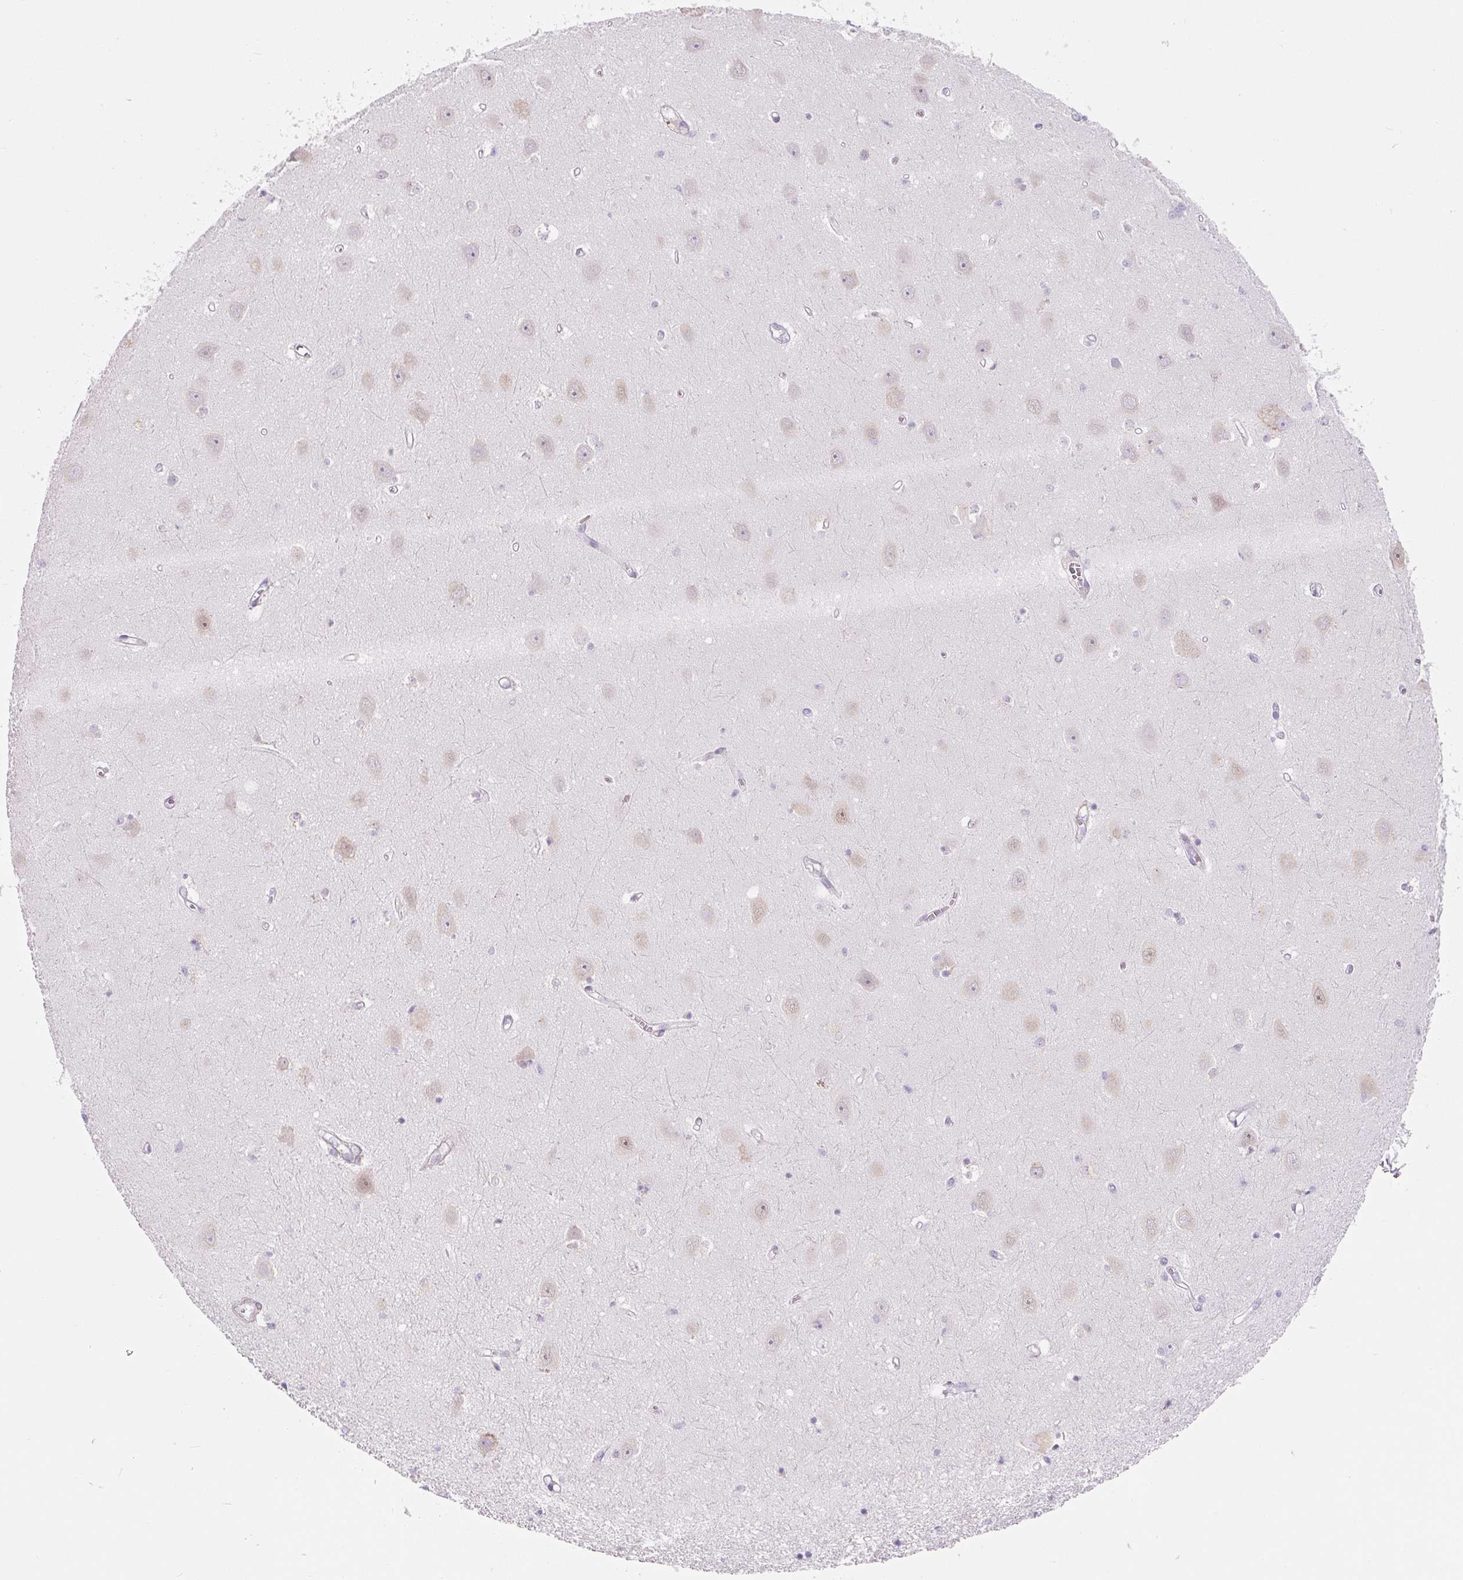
{"staining": {"intensity": "negative", "quantity": "none", "location": "none"}, "tissue": "hippocampus", "cell_type": "Glial cells", "image_type": "normal", "snomed": [{"axis": "morphology", "description": "Normal tissue, NOS"}, {"axis": "topography", "description": "Hippocampus"}], "caption": "DAB (3,3'-diaminobenzidine) immunohistochemical staining of benign hippocampus reveals no significant positivity in glial cells.", "gene": "PWWP3B", "patient": {"sex": "female", "age": 64}}